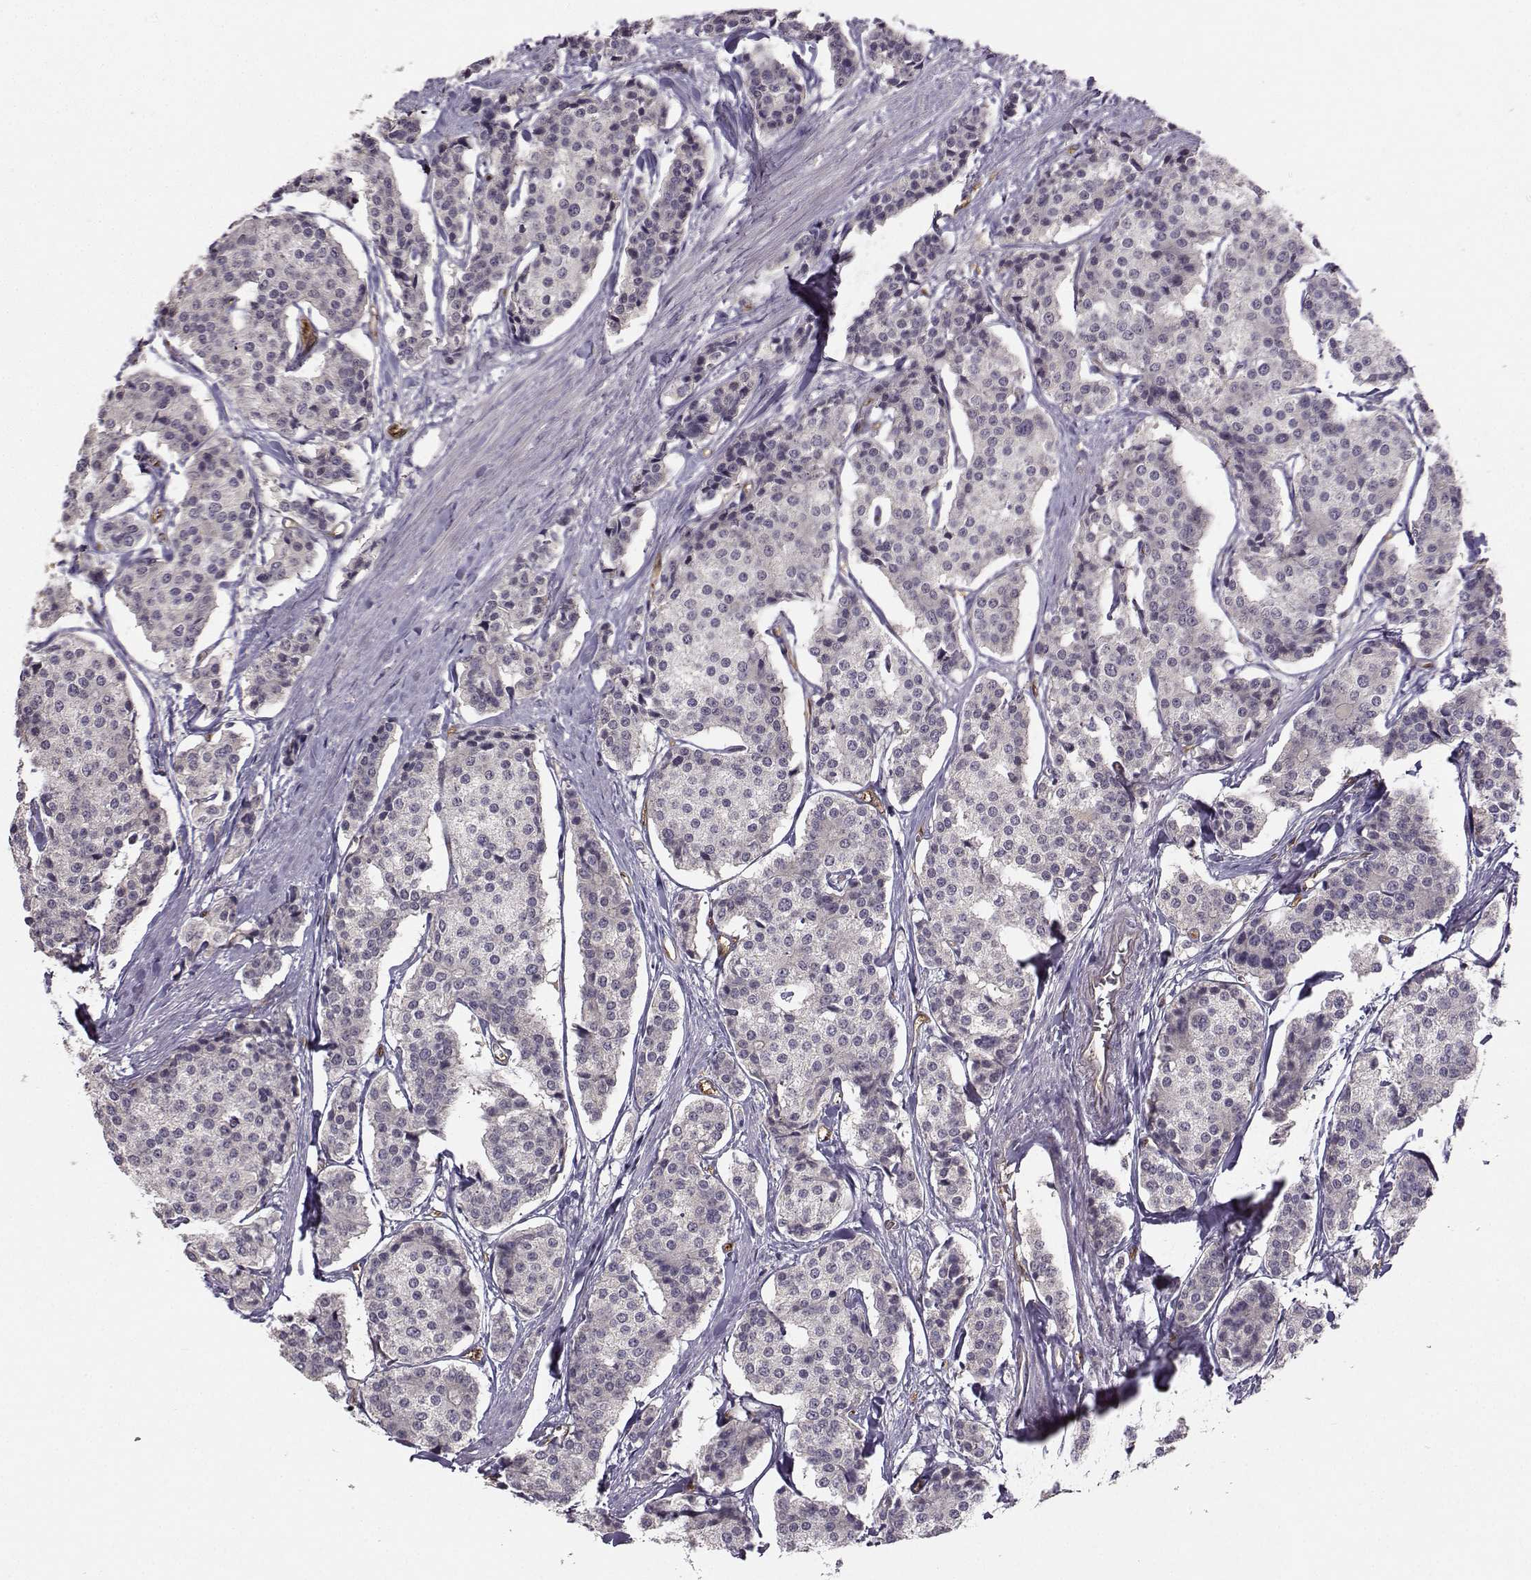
{"staining": {"intensity": "negative", "quantity": "none", "location": "none"}, "tissue": "carcinoid", "cell_type": "Tumor cells", "image_type": "cancer", "snomed": [{"axis": "morphology", "description": "Carcinoid, malignant, NOS"}, {"axis": "topography", "description": "Small intestine"}], "caption": "Tumor cells are negative for brown protein staining in carcinoid (malignant).", "gene": "NQO1", "patient": {"sex": "female", "age": 65}}